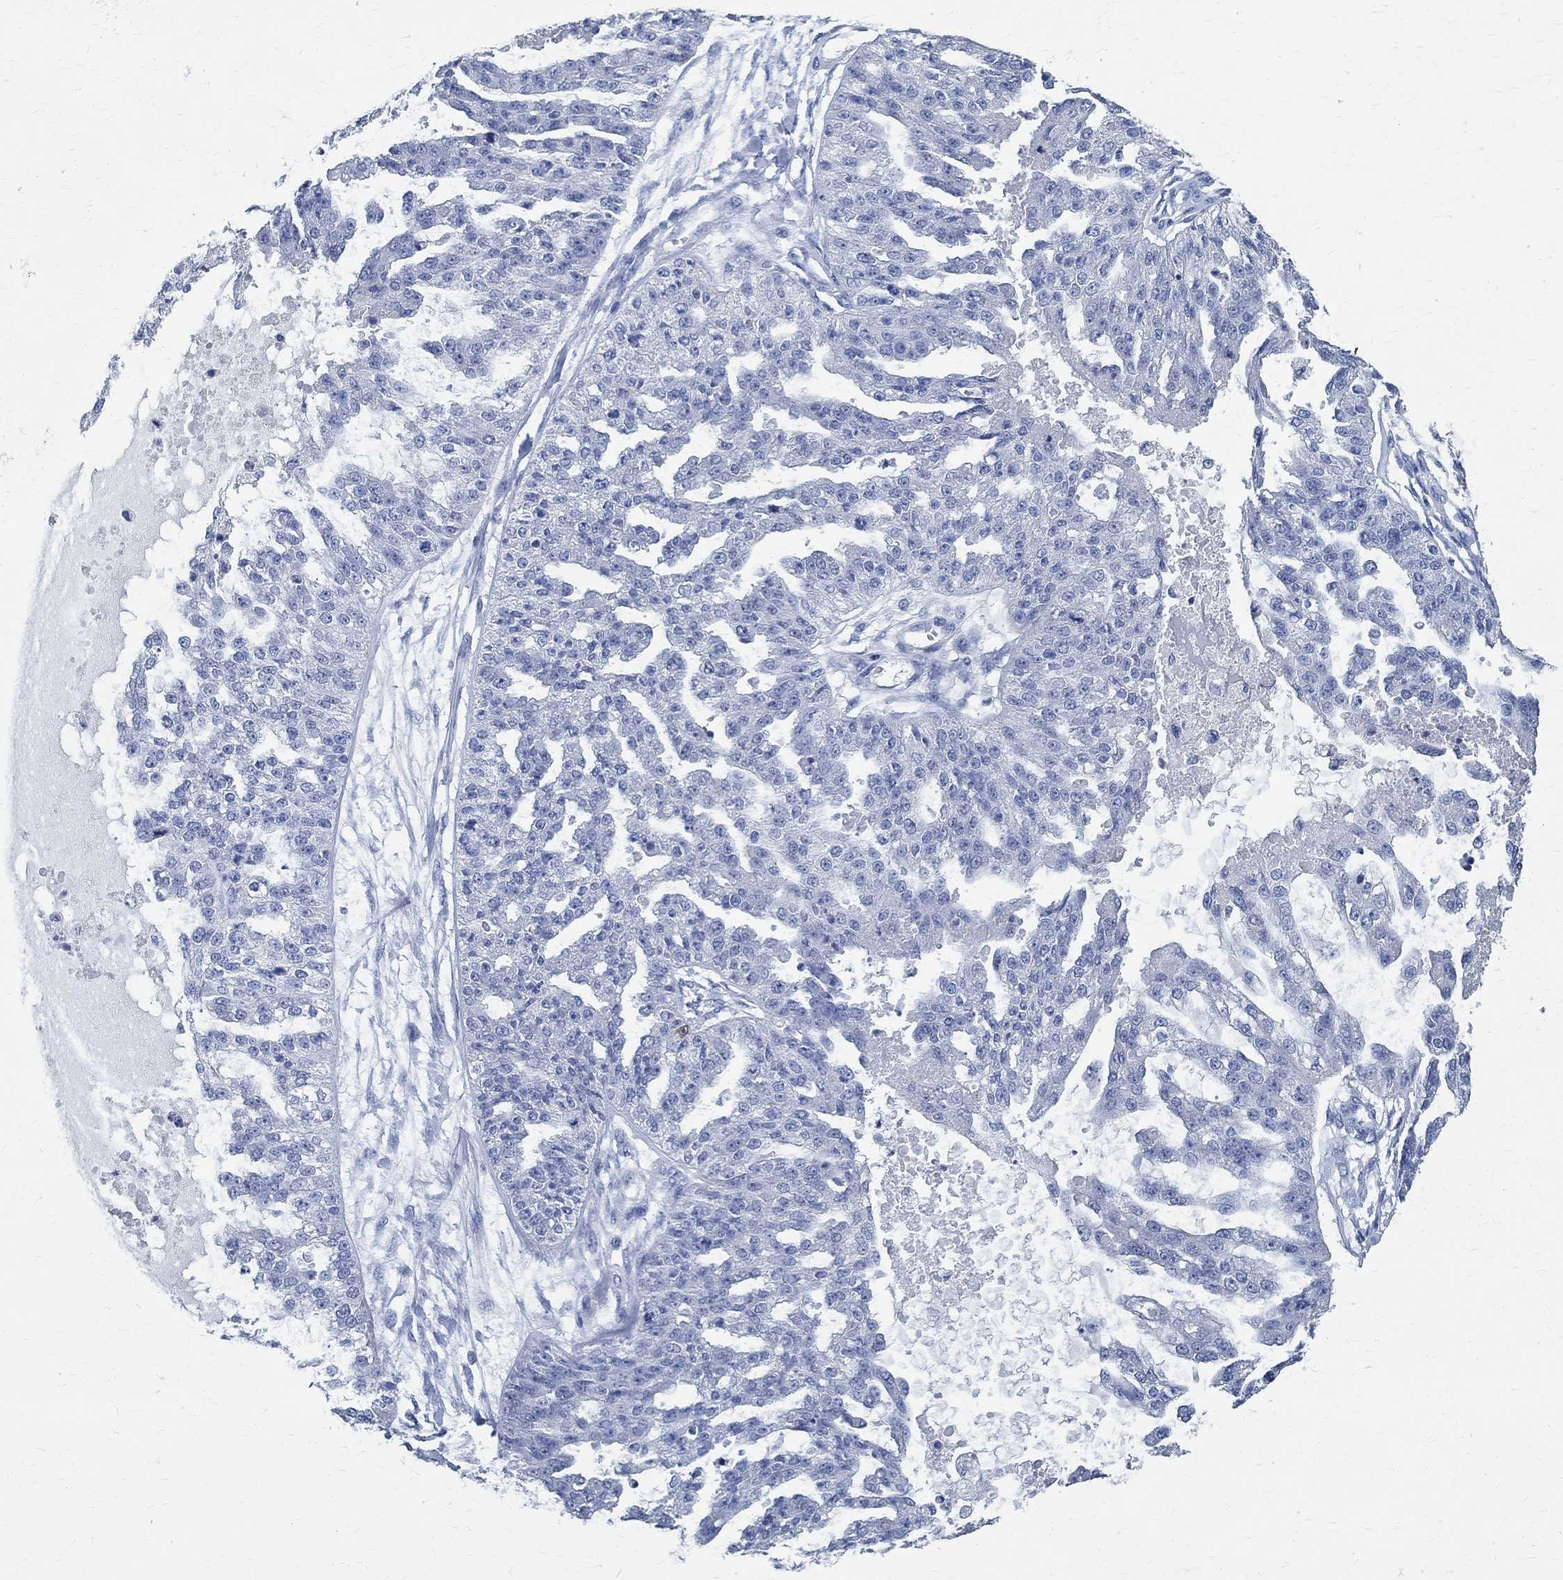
{"staining": {"intensity": "negative", "quantity": "none", "location": "none"}, "tissue": "ovarian cancer", "cell_type": "Tumor cells", "image_type": "cancer", "snomed": [{"axis": "morphology", "description": "Cystadenocarcinoma, serous, NOS"}, {"axis": "topography", "description": "Ovary"}], "caption": "The micrograph reveals no significant expression in tumor cells of ovarian serous cystadenocarcinoma. (DAB immunohistochemistry (IHC) visualized using brightfield microscopy, high magnification).", "gene": "PRX", "patient": {"sex": "female", "age": 58}}